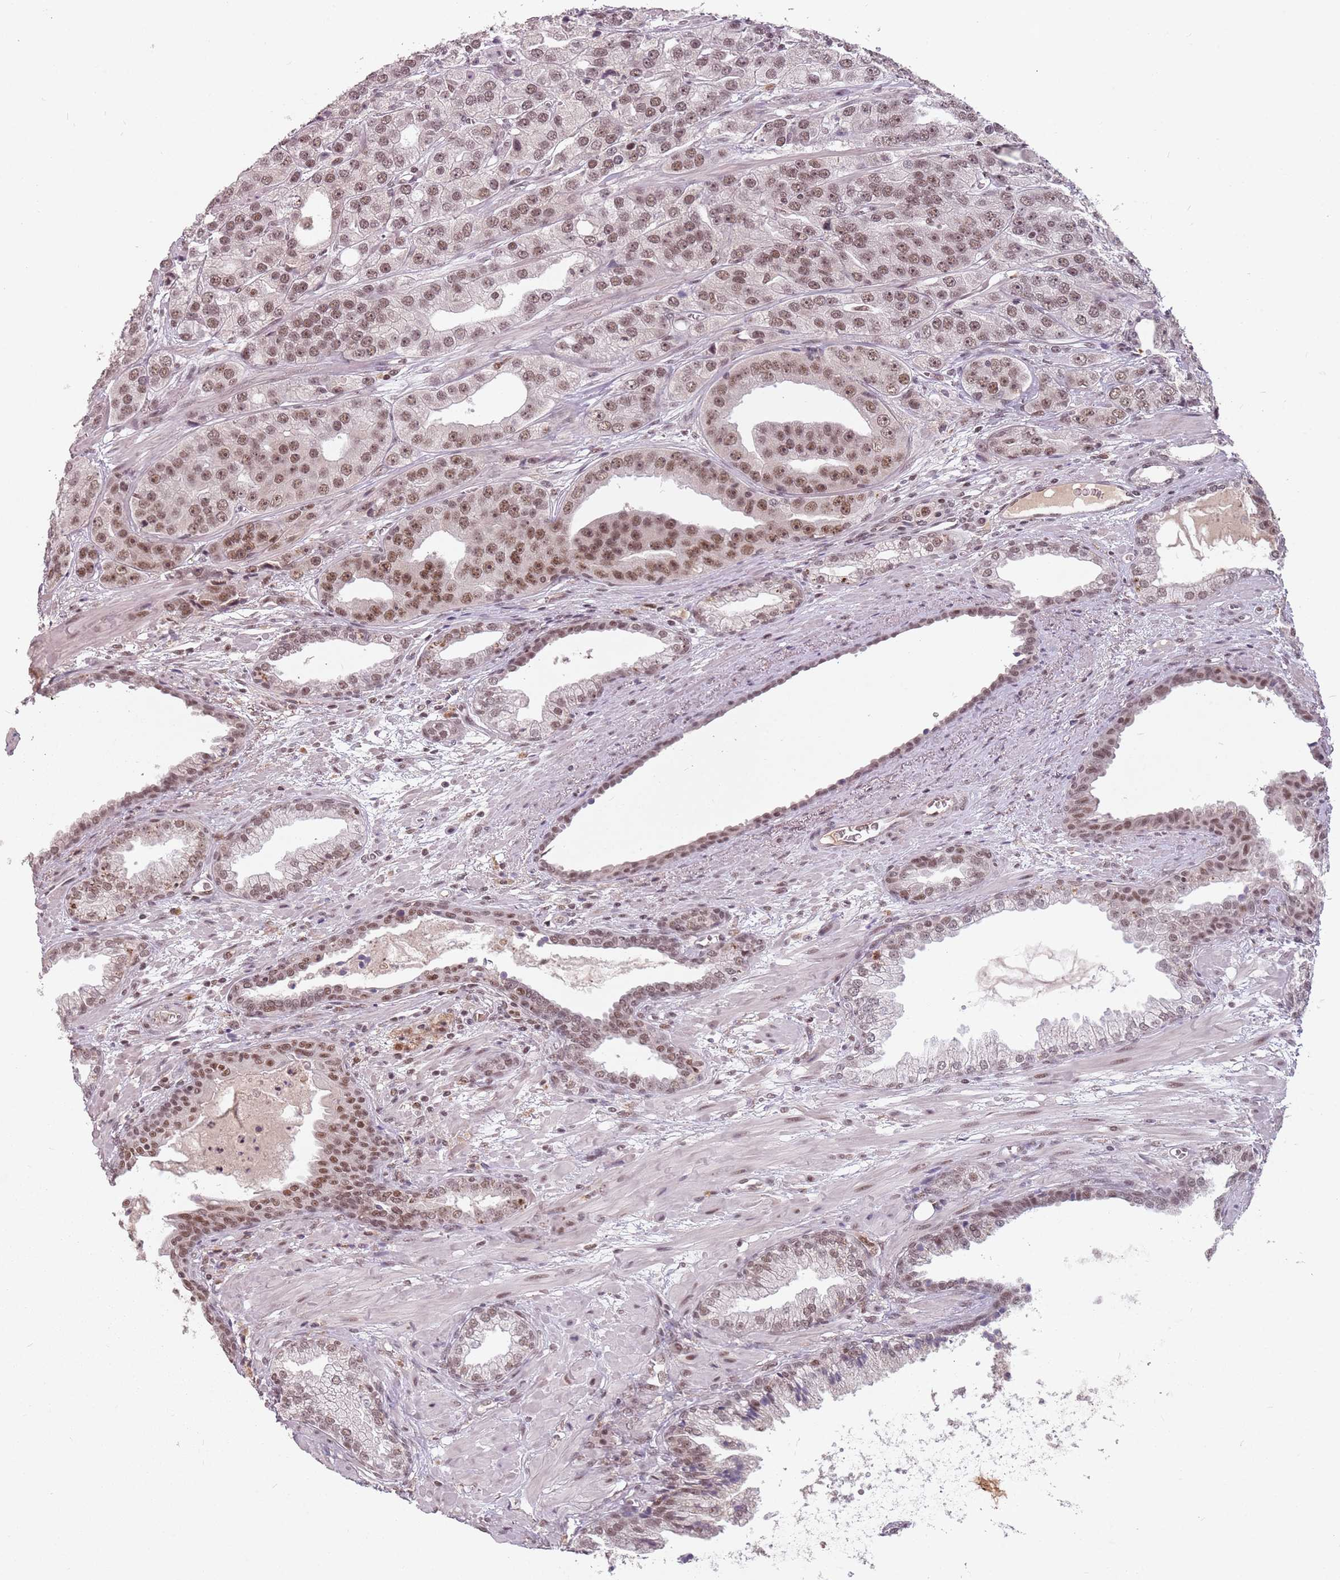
{"staining": {"intensity": "moderate", "quantity": ">75%", "location": "nuclear"}, "tissue": "prostate cancer", "cell_type": "Tumor cells", "image_type": "cancer", "snomed": [{"axis": "morphology", "description": "Adenocarcinoma, High grade"}, {"axis": "topography", "description": "Prostate"}], "caption": "Tumor cells demonstrate medium levels of moderate nuclear staining in about >75% of cells in prostate adenocarcinoma (high-grade).", "gene": "NCBP1", "patient": {"sex": "male", "age": 71}}